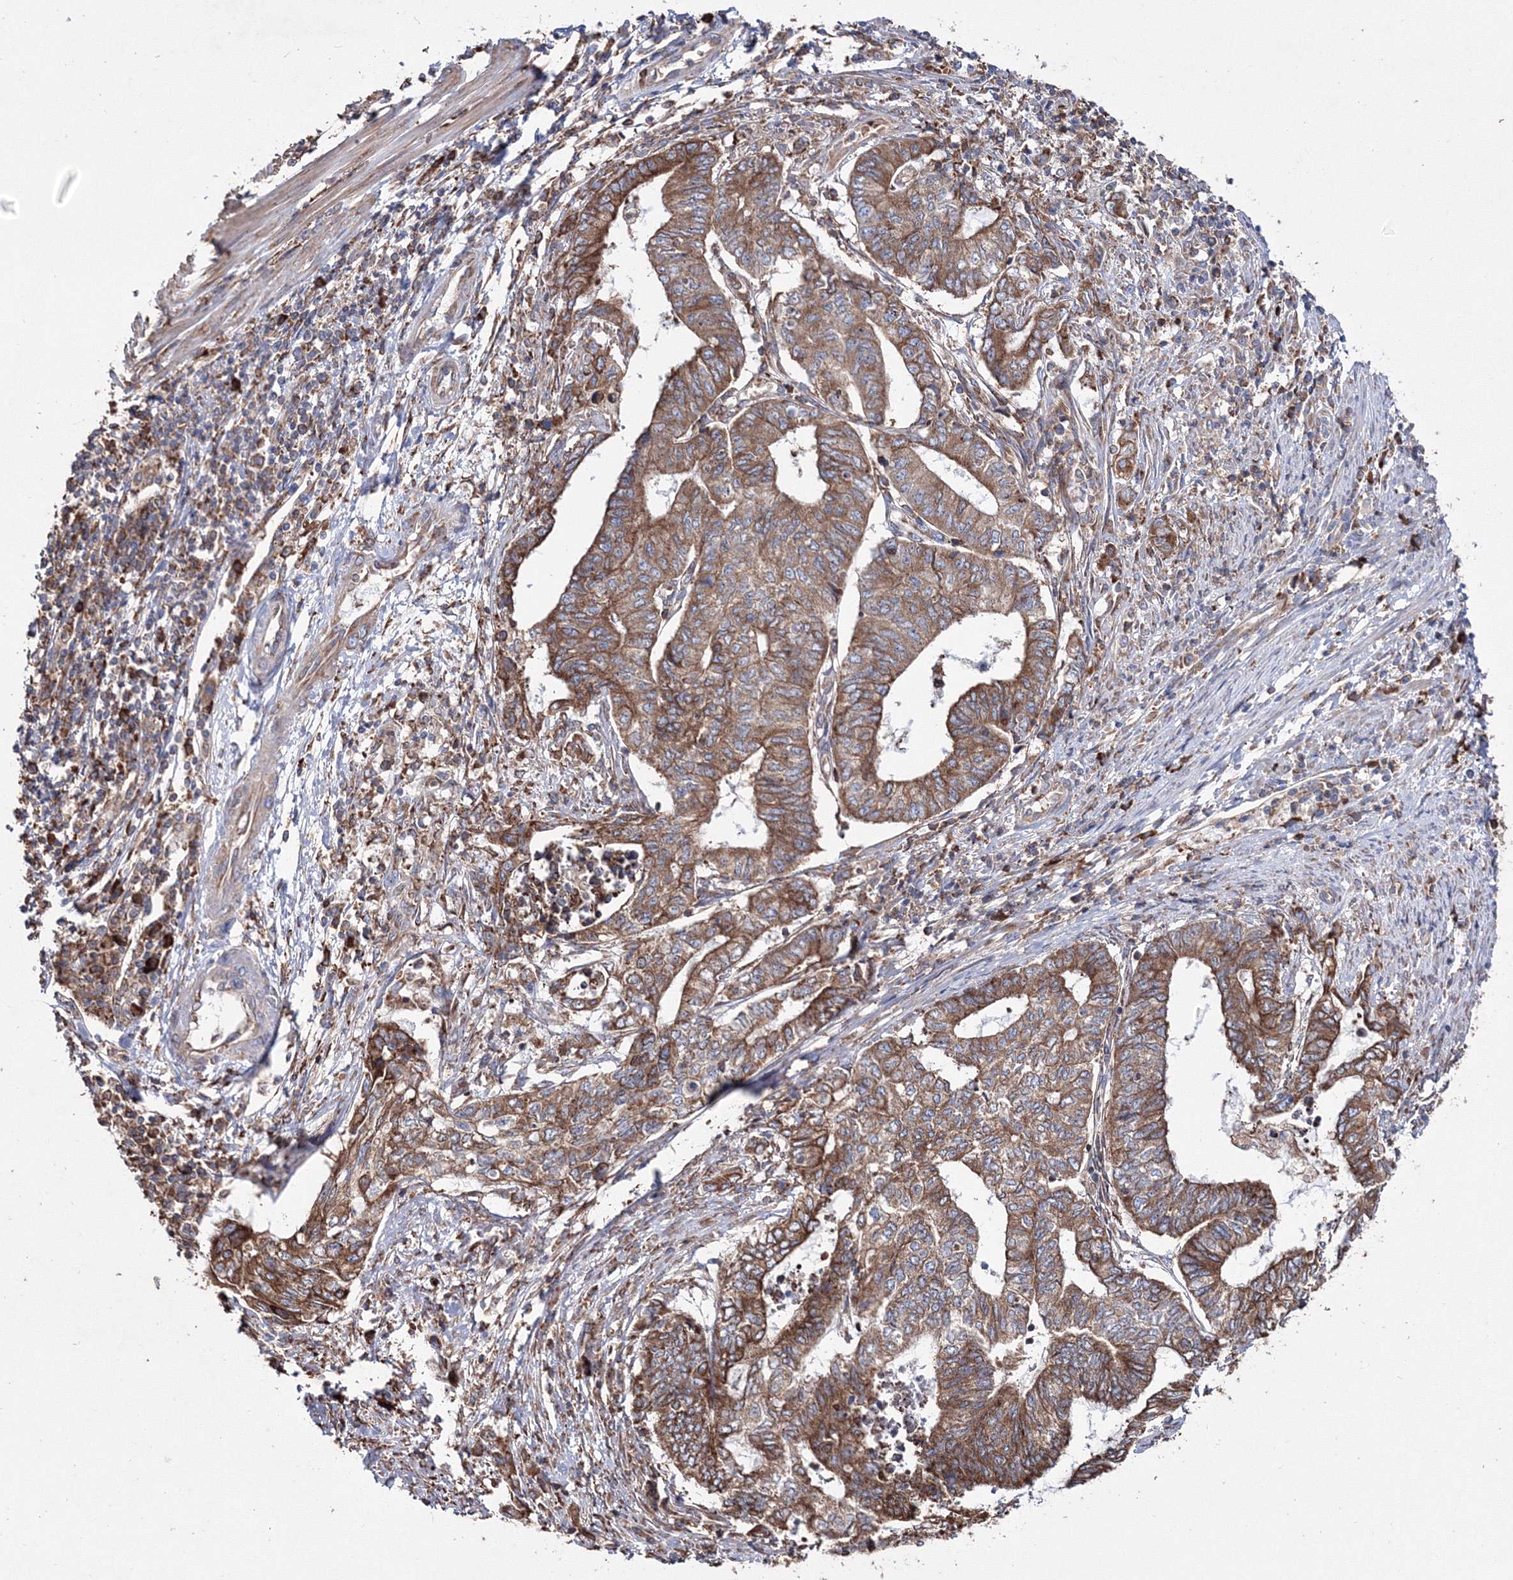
{"staining": {"intensity": "moderate", "quantity": ">75%", "location": "cytoplasmic/membranous"}, "tissue": "endometrial cancer", "cell_type": "Tumor cells", "image_type": "cancer", "snomed": [{"axis": "morphology", "description": "Adenocarcinoma, NOS"}, {"axis": "topography", "description": "Uterus"}, {"axis": "topography", "description": "Endometrium"}], "caption": "Adenocarcinoma (endometrial) tissue exhibits moderate cytoplasmic/membranous expression in about >75% of tumor cells", "gene": "VPS8", "patient": {"sex": "female", "age": 70}}